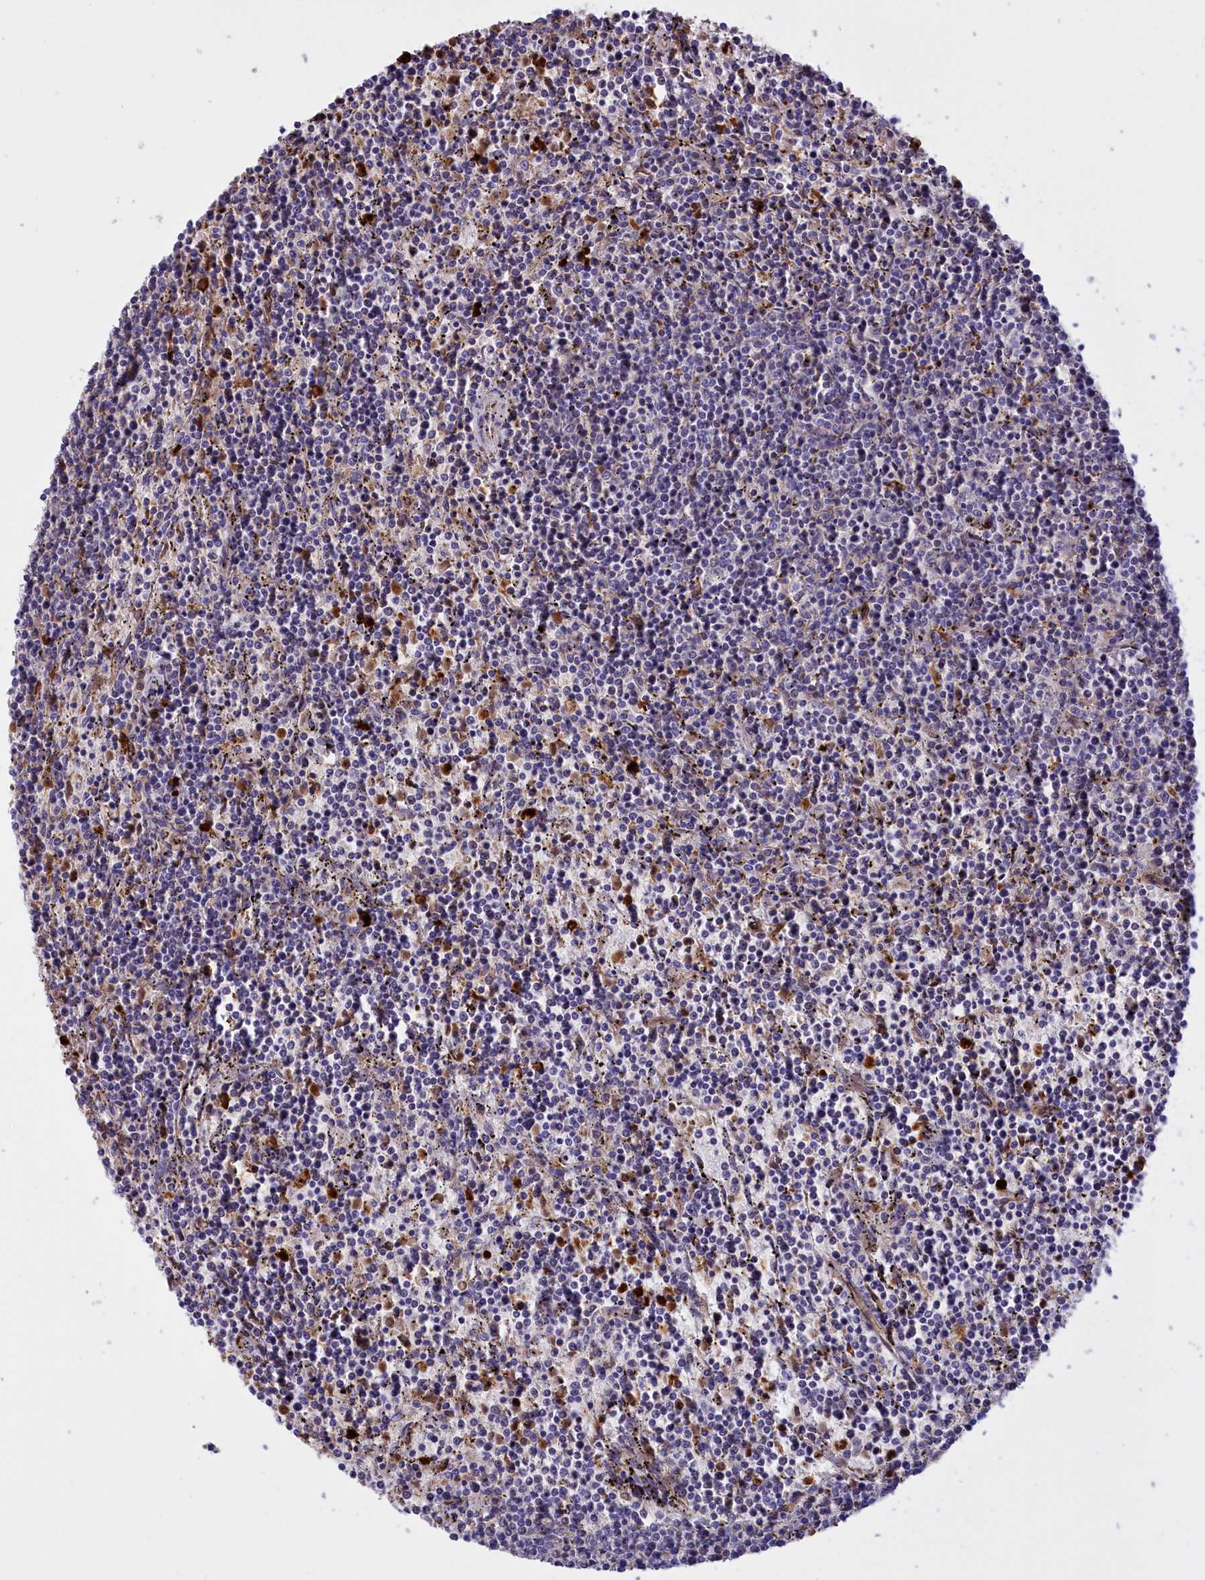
{"staining": {"intensity": "negative", "quantity": "none", "location": "none"}, "tissue": "lymphoma", "cell_type": "Tumor cells", "image_type": "cancer", "snomed": [{"axis": "morphology", "description": "Malignant lymphoma, non-Hodgkin's type, Low grade"}, {"axis": "topography", "description": "Spleen"}], "caption": "High magnification brightfield microscopy of lymphoma stained with DAB (brown) and counterstained with hematoxylin (blue): tumor cells show no significant positivity.", "gene": "FAM149B1", "patient": {"sex": "female", "age": 50}}